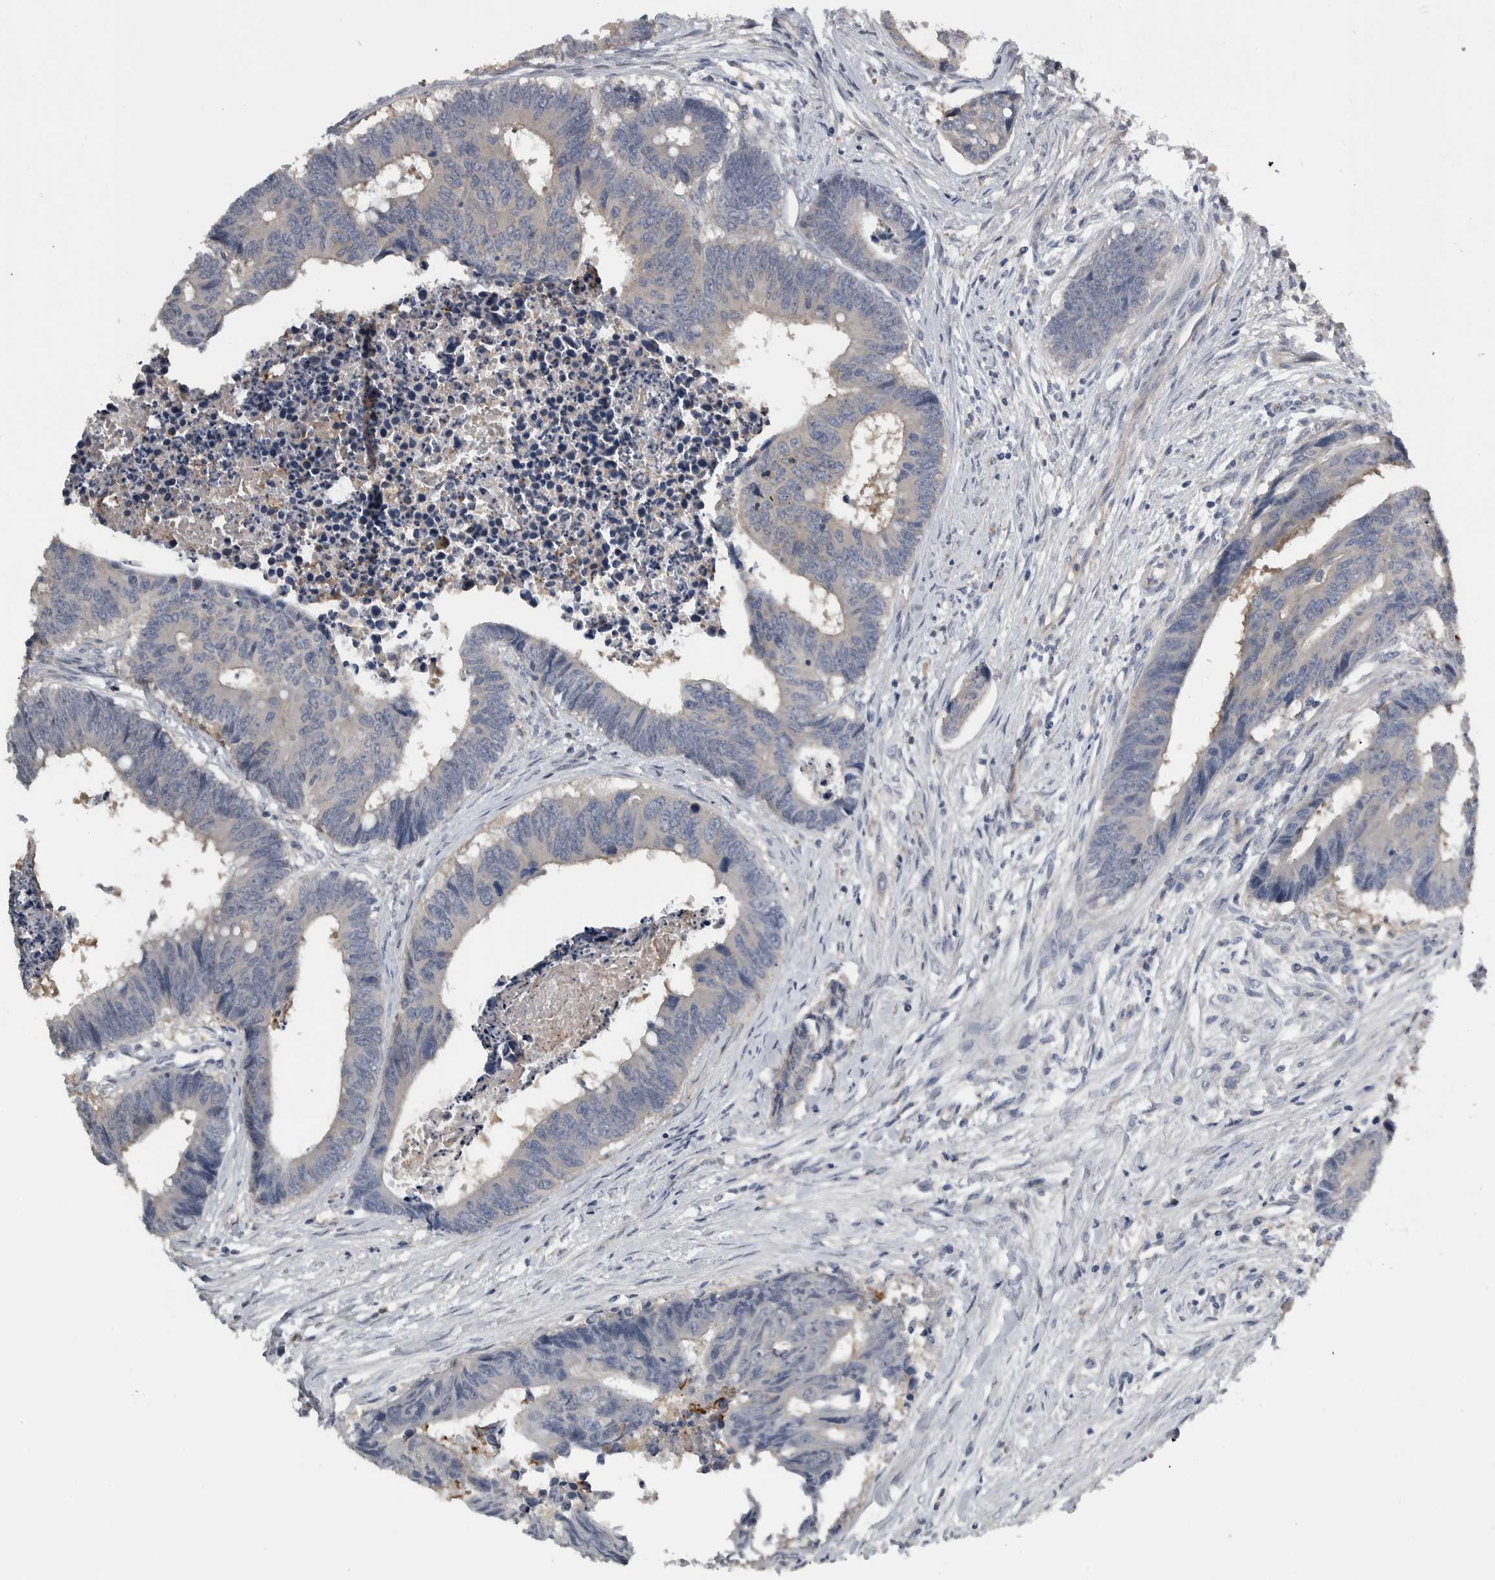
{"staining": {"intensity": "negative", "quantity": "none", "location": "none"}, "tissue": "colorectal cancer", "cell_type": "Tumor cells", "image_type": "cancer", "snomed": [{"axis": "morphology", "description": "Adenocarcinoma, NOS"}, {"axis": "topography", "description": "Rectum"}], "caption": "IHC micrograph of human colorectal cancer stained for a protein (brown), which displays no expression in tumor cells.", "gene": "NT5C2", "patient": {"sex": "male", "age": 84}}